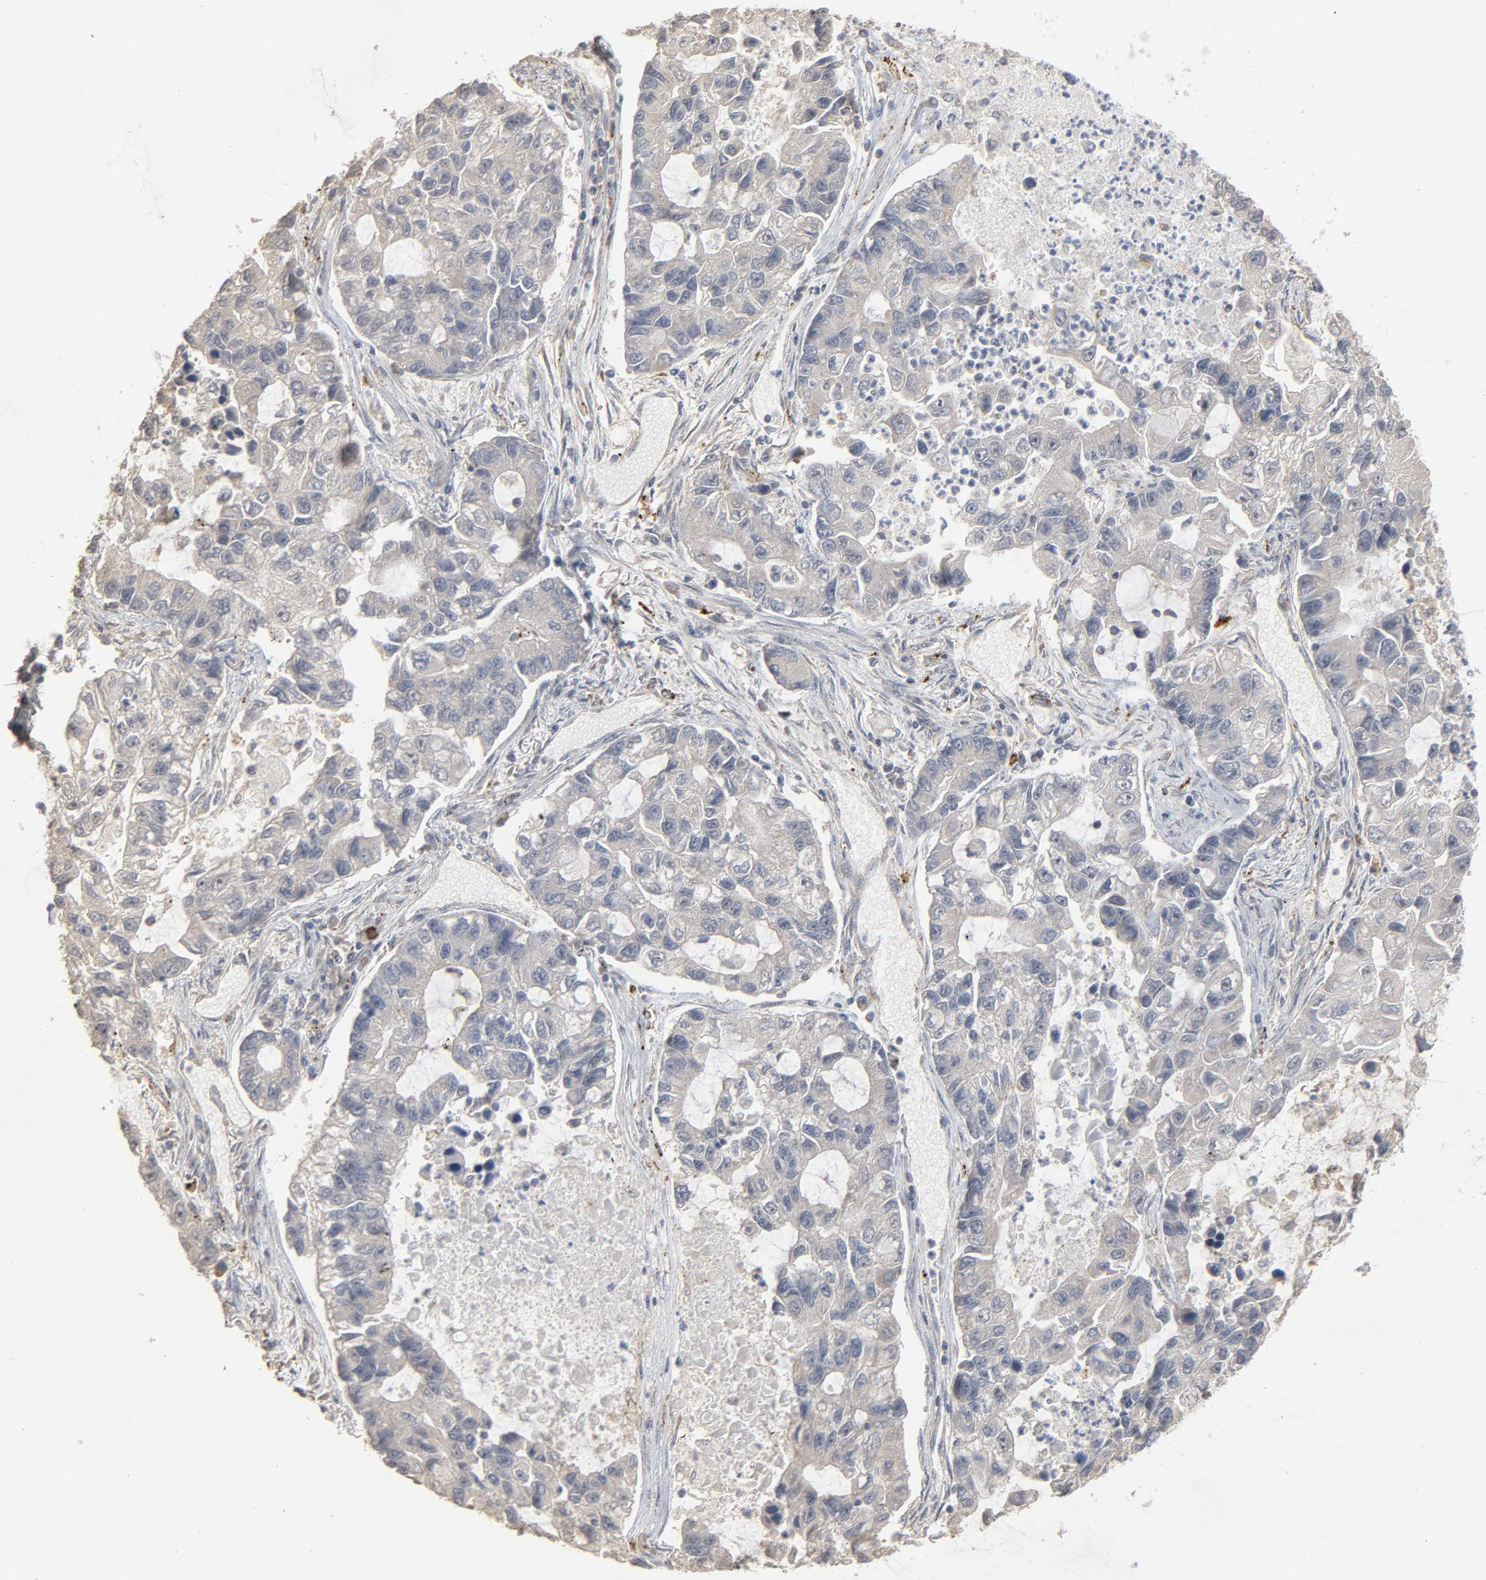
{"staining": {"intensity": "negative", "quantity": "none", "location": "none"}, "tissue": "lung cancer", "cell_type": "Tumor cells", "image_type": "cancer", "snomed": [{"axis": "morphology", "description": "Adenocarcinoma, NOS"}, {"axis": "topography", "description": "Lung"}], "caption": "High magnification brightfield microscopy of lung adenocarcinoma stained with DAB (3,3'-diaminobenzidine) (brown) and counterstained with hematoxylin (blue): tumor cells show no significant staining.", "gene": "POMT2", "patient": {"sex": "female", "age": 51}}